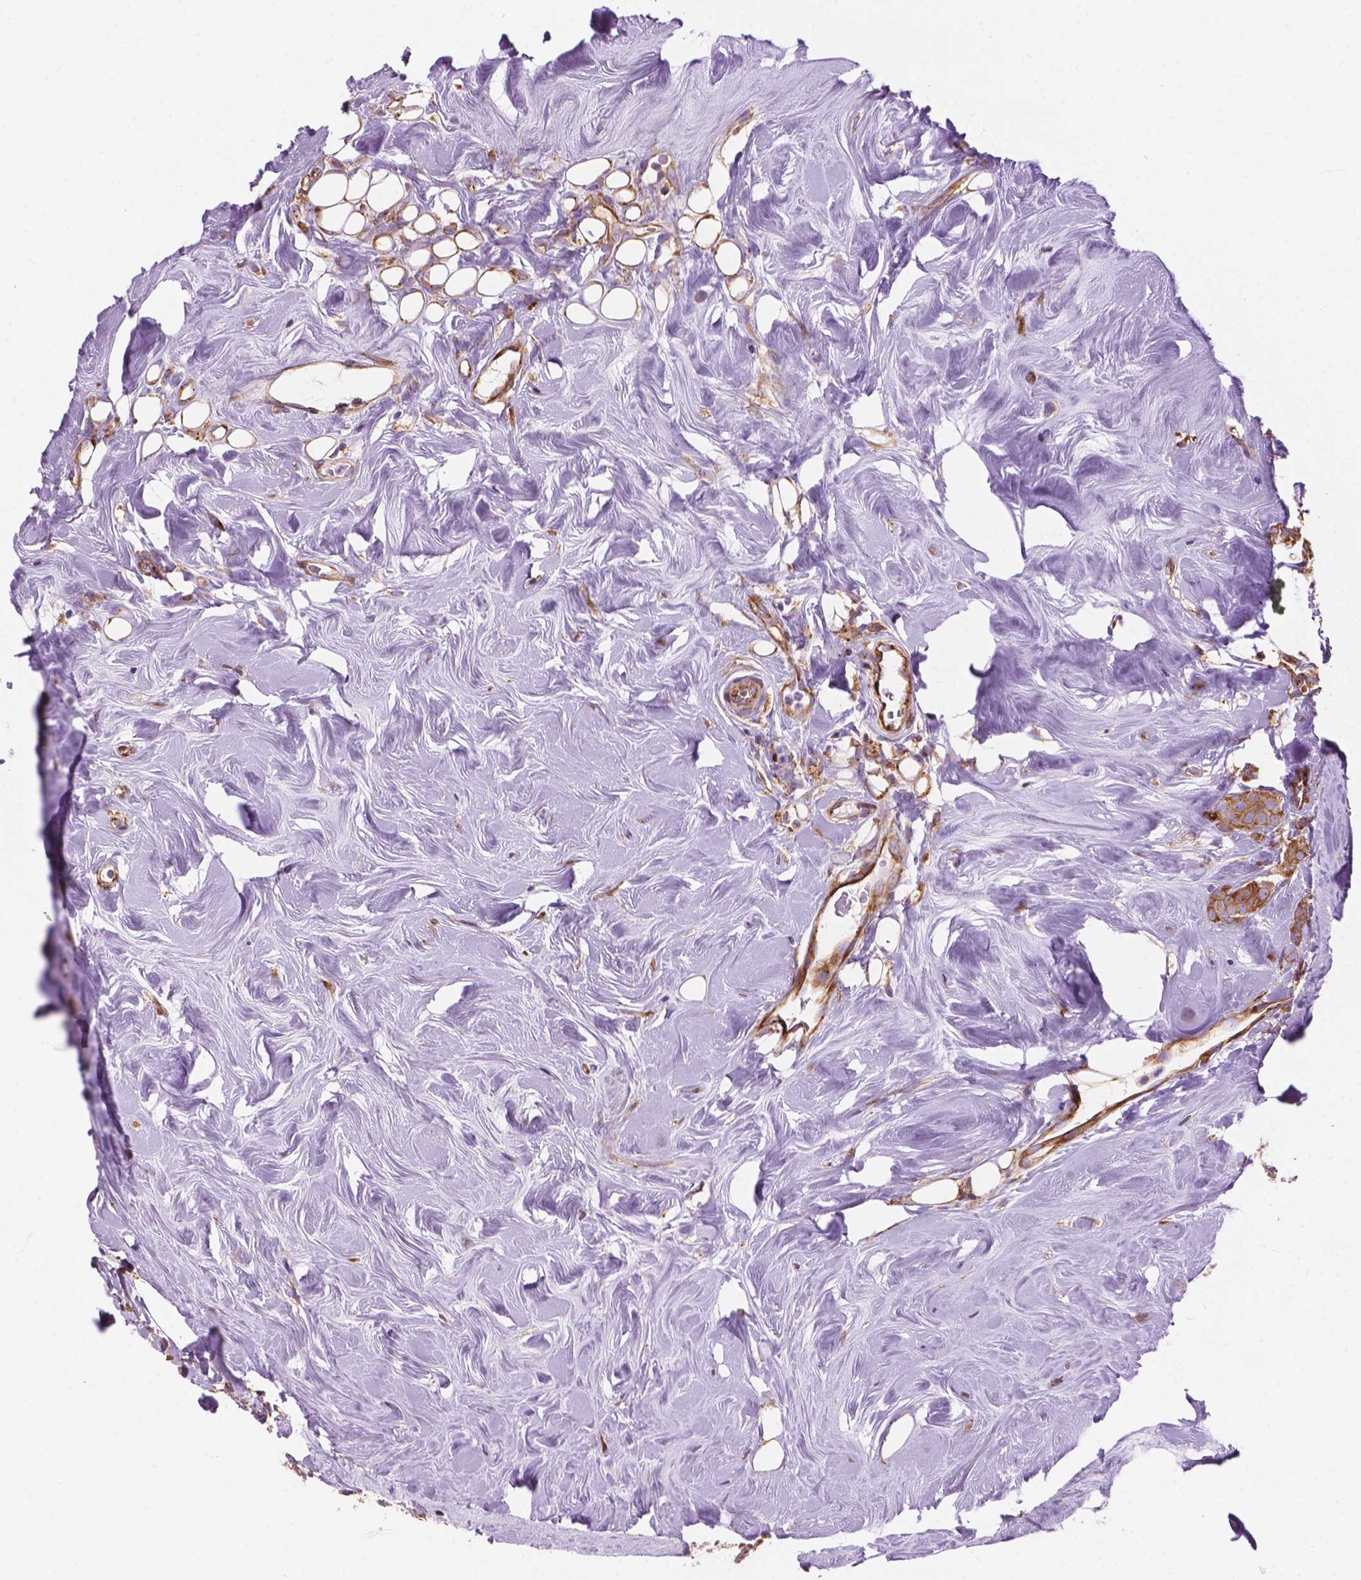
{"staining": {"intensity": "moderate", "quantity": ">75%", "location": "cytoplasmic/membranous"}, "tissue": "breast cancer", "cell_type": "Tumor cells", "image_type": "cancer", "snomed": [{"axis": "morphology", "description": "Lobular carcinoma"}, {"axis": "topography", "description": "Breast"}], "caption": "Protein analysis of breast cancer (lobular carcinoma) tissue displays moderate cytoplasmic/membranous positivity in about >75% of tumor cells.", "gene": "RPL37A", "patient": {"sex": "female", "age": 49}}